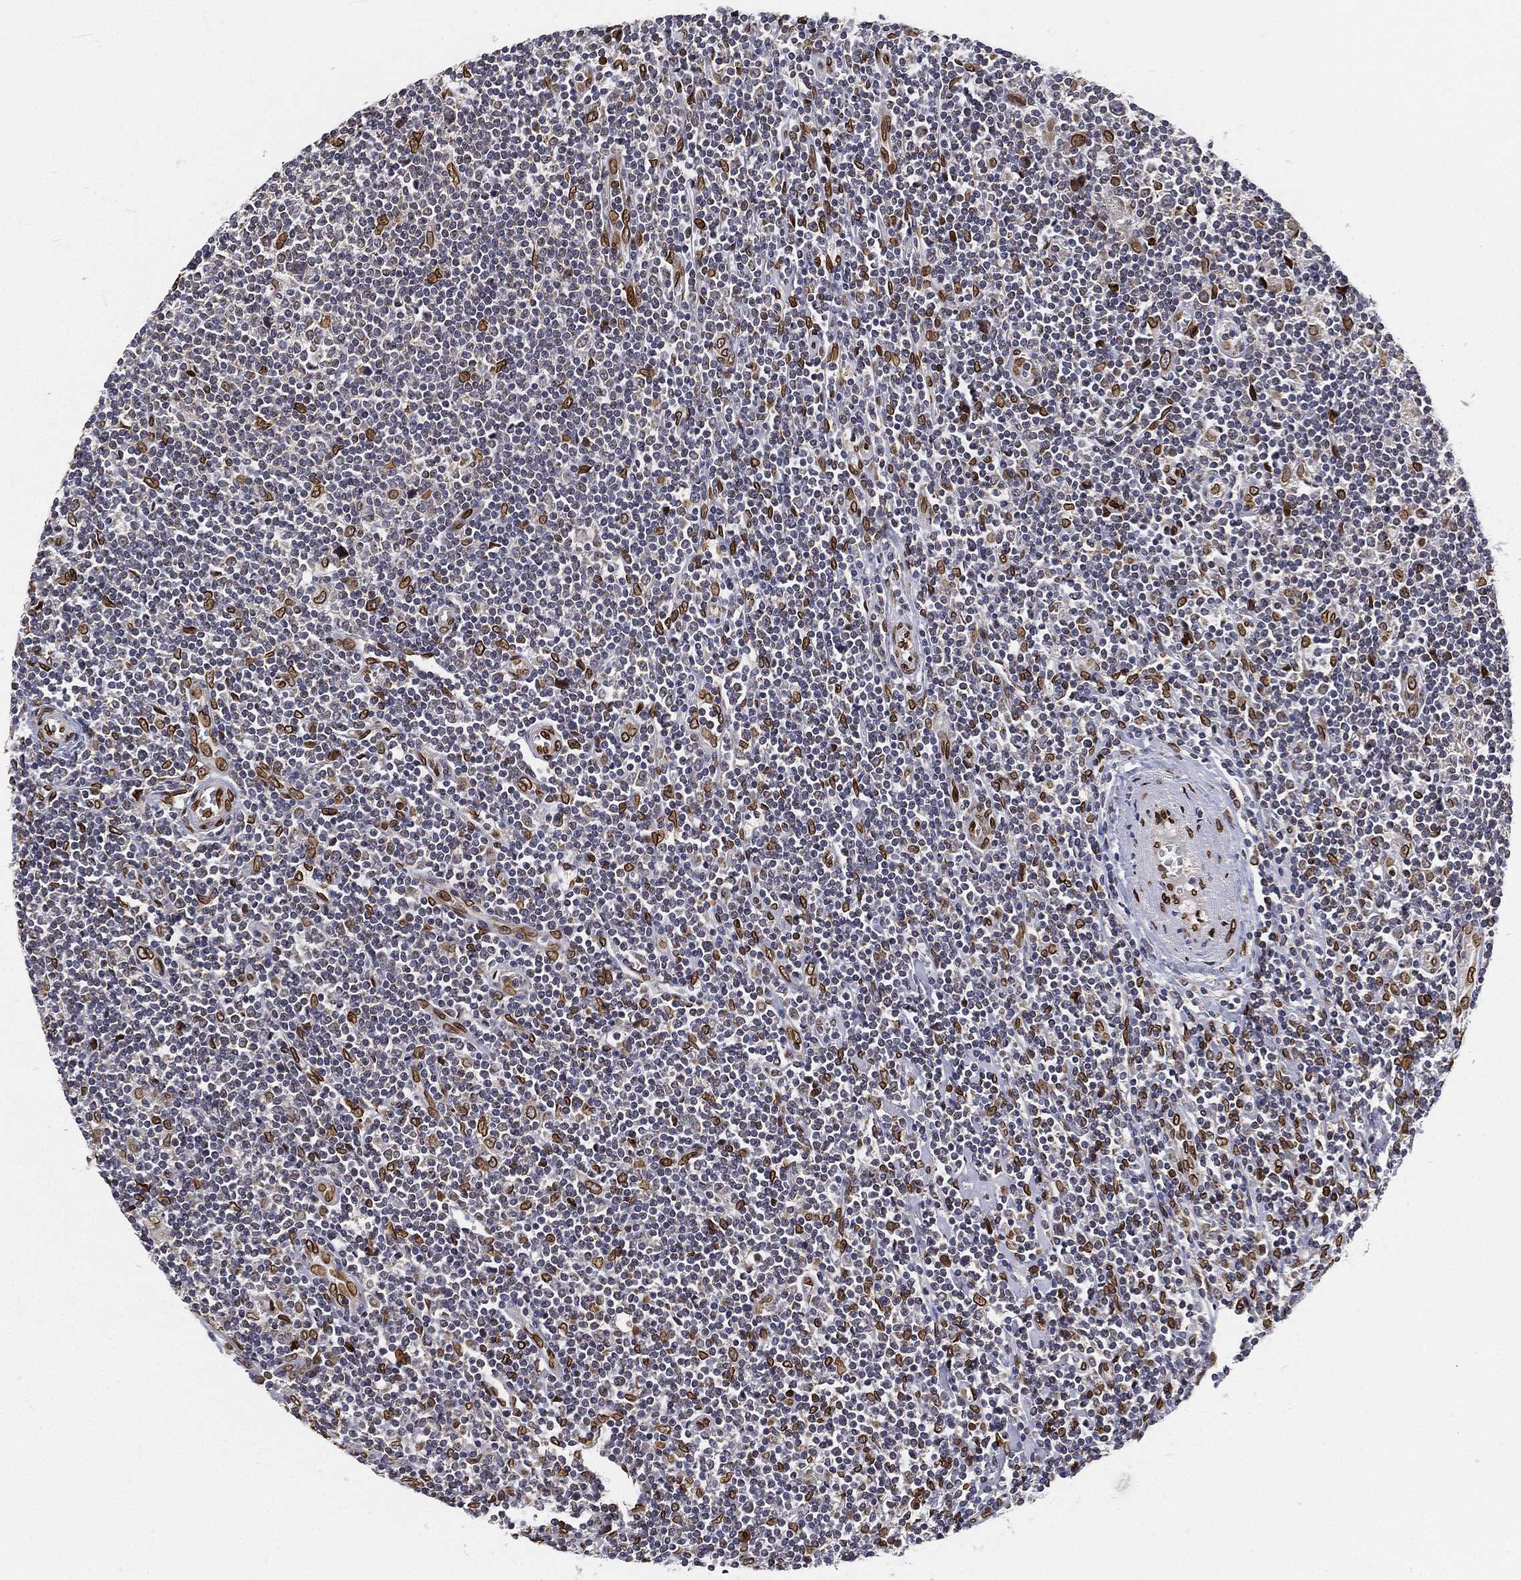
{"staining": {"intensity": "strong", "quantity": "<25%", "location": "cytoplasmic/membranous,nuclear"}, "tissue": "lymphoma", "cell_type": "Tumor cells", "image_type": "cancer", "snomed": [{"axis": "morphology", "description": "Hodgkin's disease, NOS"}, {"axis": "topography", "description": "Lymph node"}], "caption": "Brown immunohistochemical staining in Hodgkin's disease displays strong cytoplasmic/membranous and nuclear staining in about <25% of tumor cells.", "gene": "PALB2", "patient": {"sex": "male", "age": 40}}